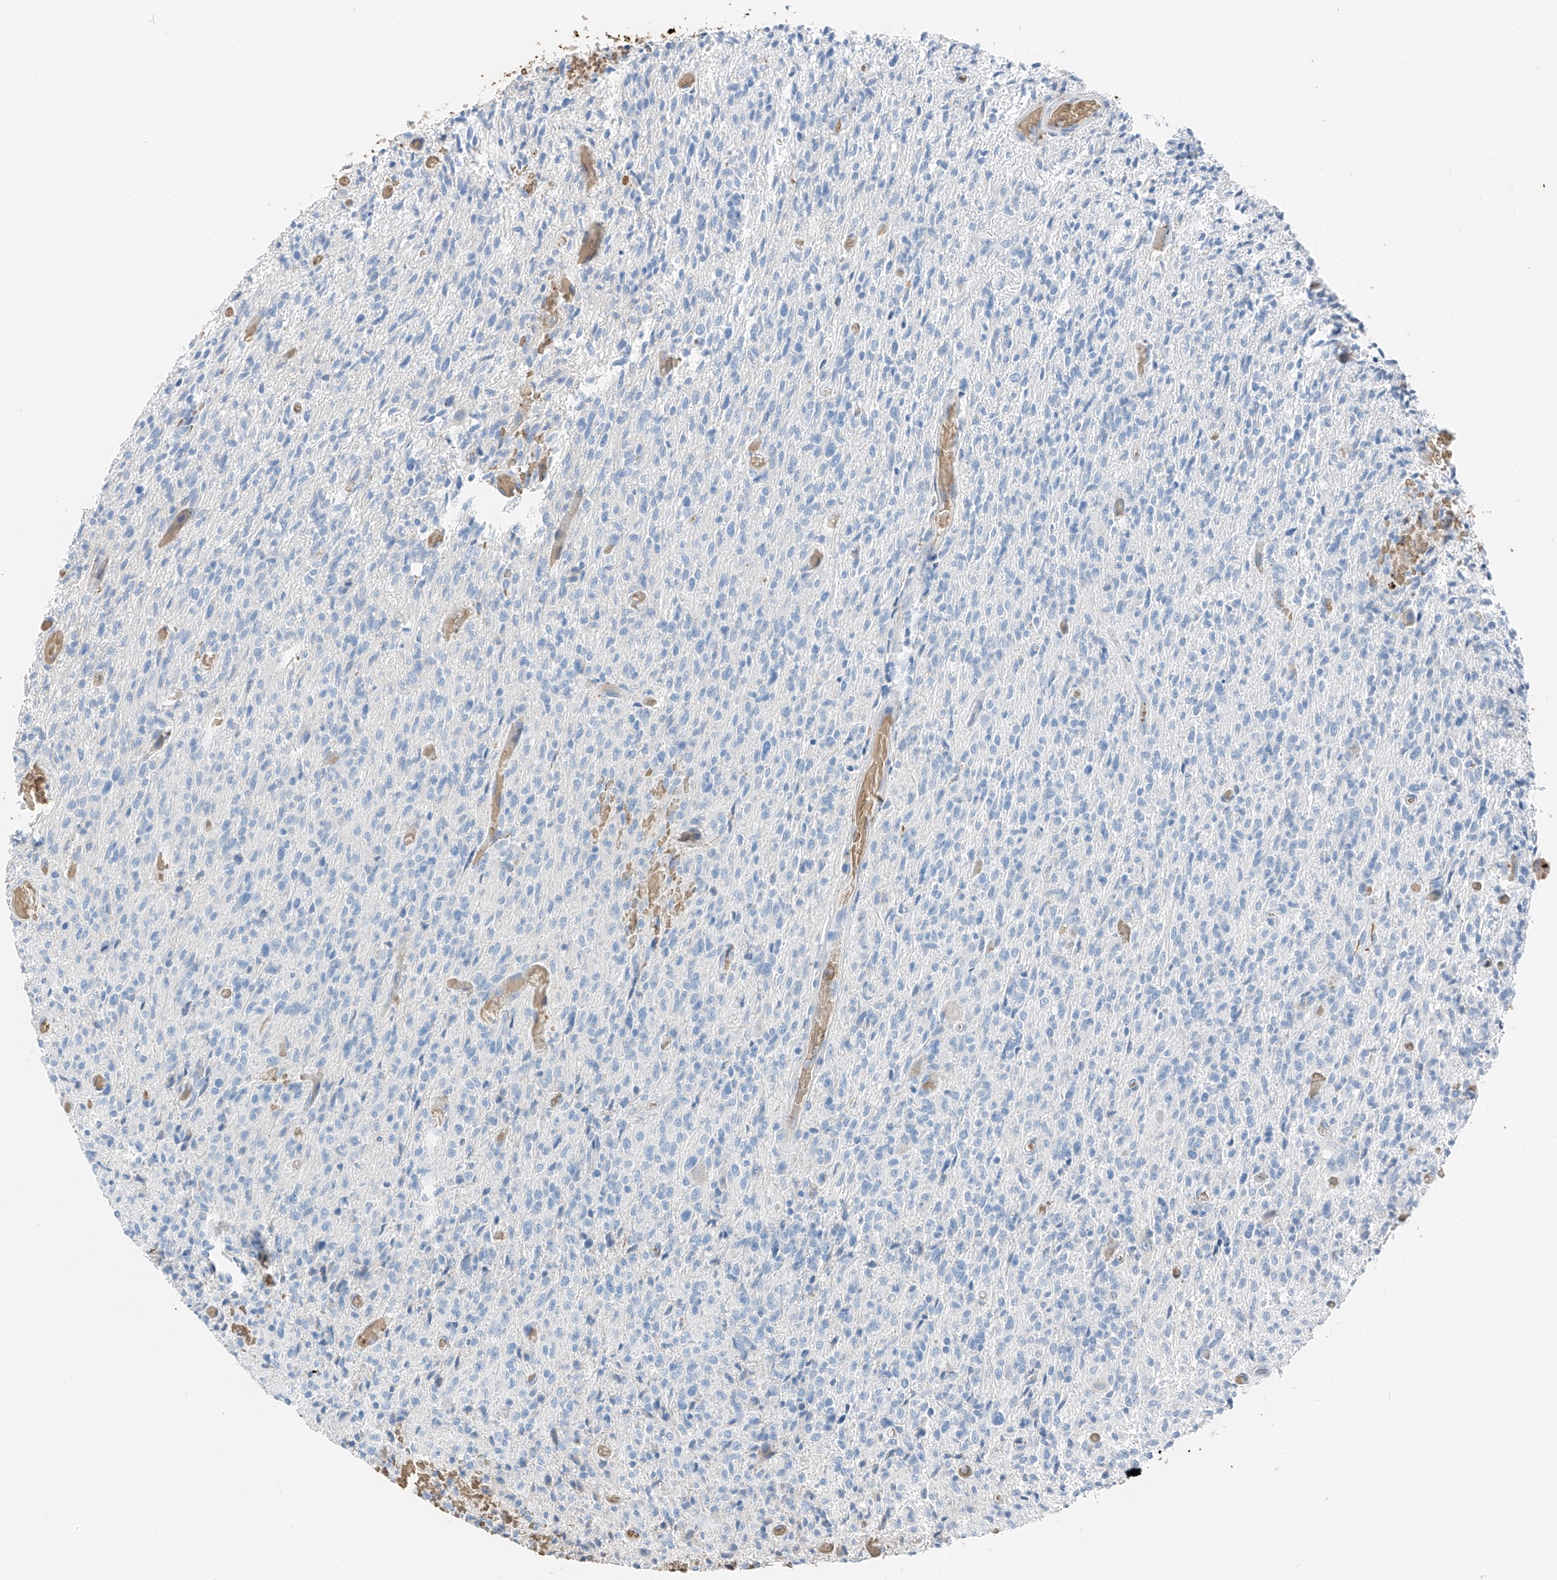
{"staining": {"intensity": "negative", "quantity": "none", "location": "none"}, "tissue": "glioma", "cell_type": "Tumor cells", "image_type": "cancer", "snomed": [{"axis": "morphology", "description": "Glioma, malignant, High grade"}, {"axis": "topography", "description": "Brain"}], "caption": "DAB immunohistochemical staining of glioma exhibits no significant positivity in tumor cells.", "gene": "PRSS23", "patient": {"sex": "female", "age": 57}}